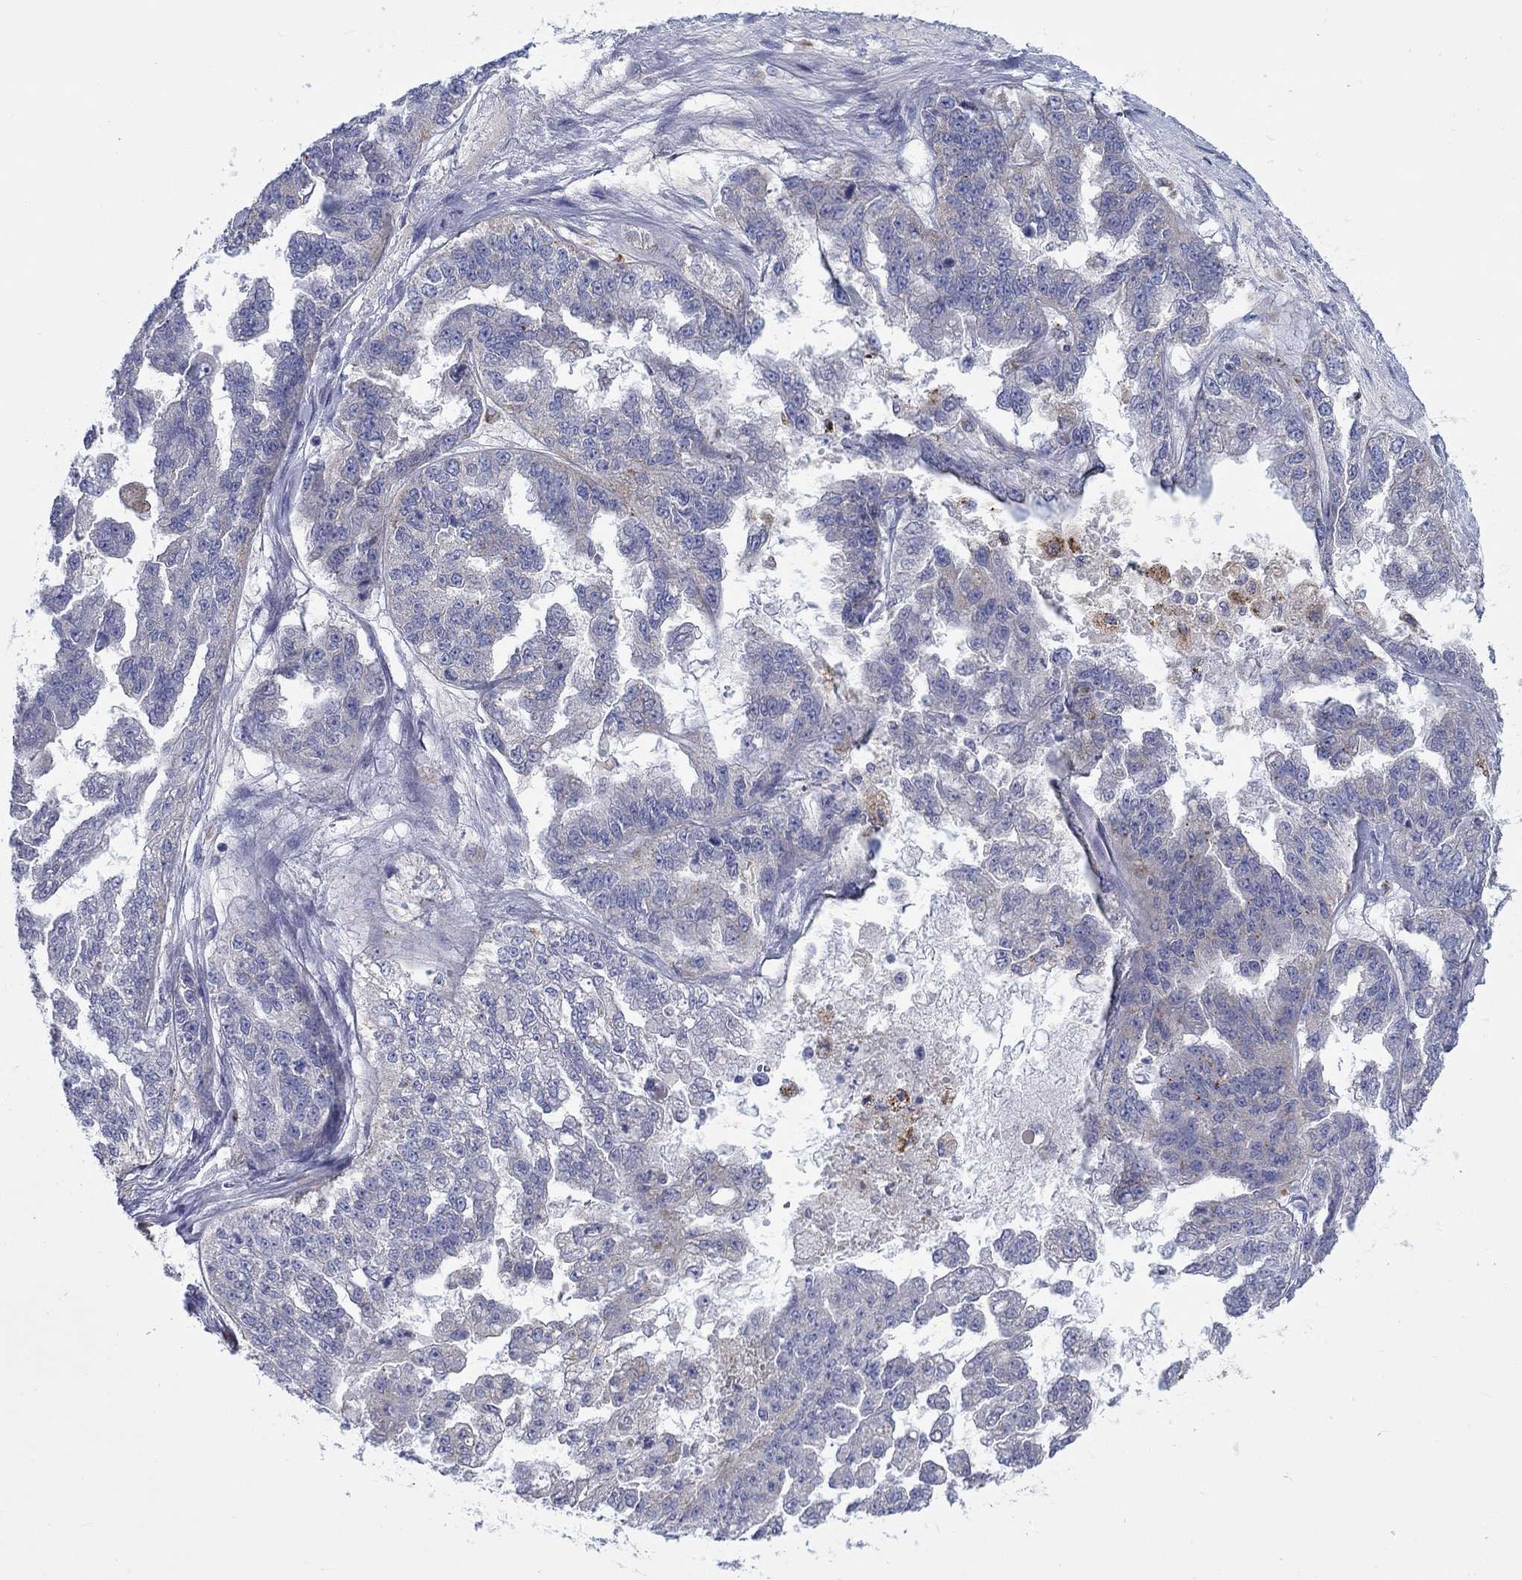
{"staining": {"intensity": "negative", "quantity": "none", "location": "none"}, "tissue": "ovarian cancer", "cell_type": "Tumor cells", "image_type": "cancer", "snomed": [{"axis": "morphology", "description": "Cystadenocarcinoma, serous, NOS"}, {"axis": "topography", "description": "Ovary"}], "caption": "Immunohistochemistry (IHC) micrograph of neoplastic tissue: human ovarian cancer stained with DAB (3,3'-diaminobenzidine) demonstrates no significant protein expression in tumor cells.", "gene": "BCO2", "patient": {"sex": "female", "age": 58}}